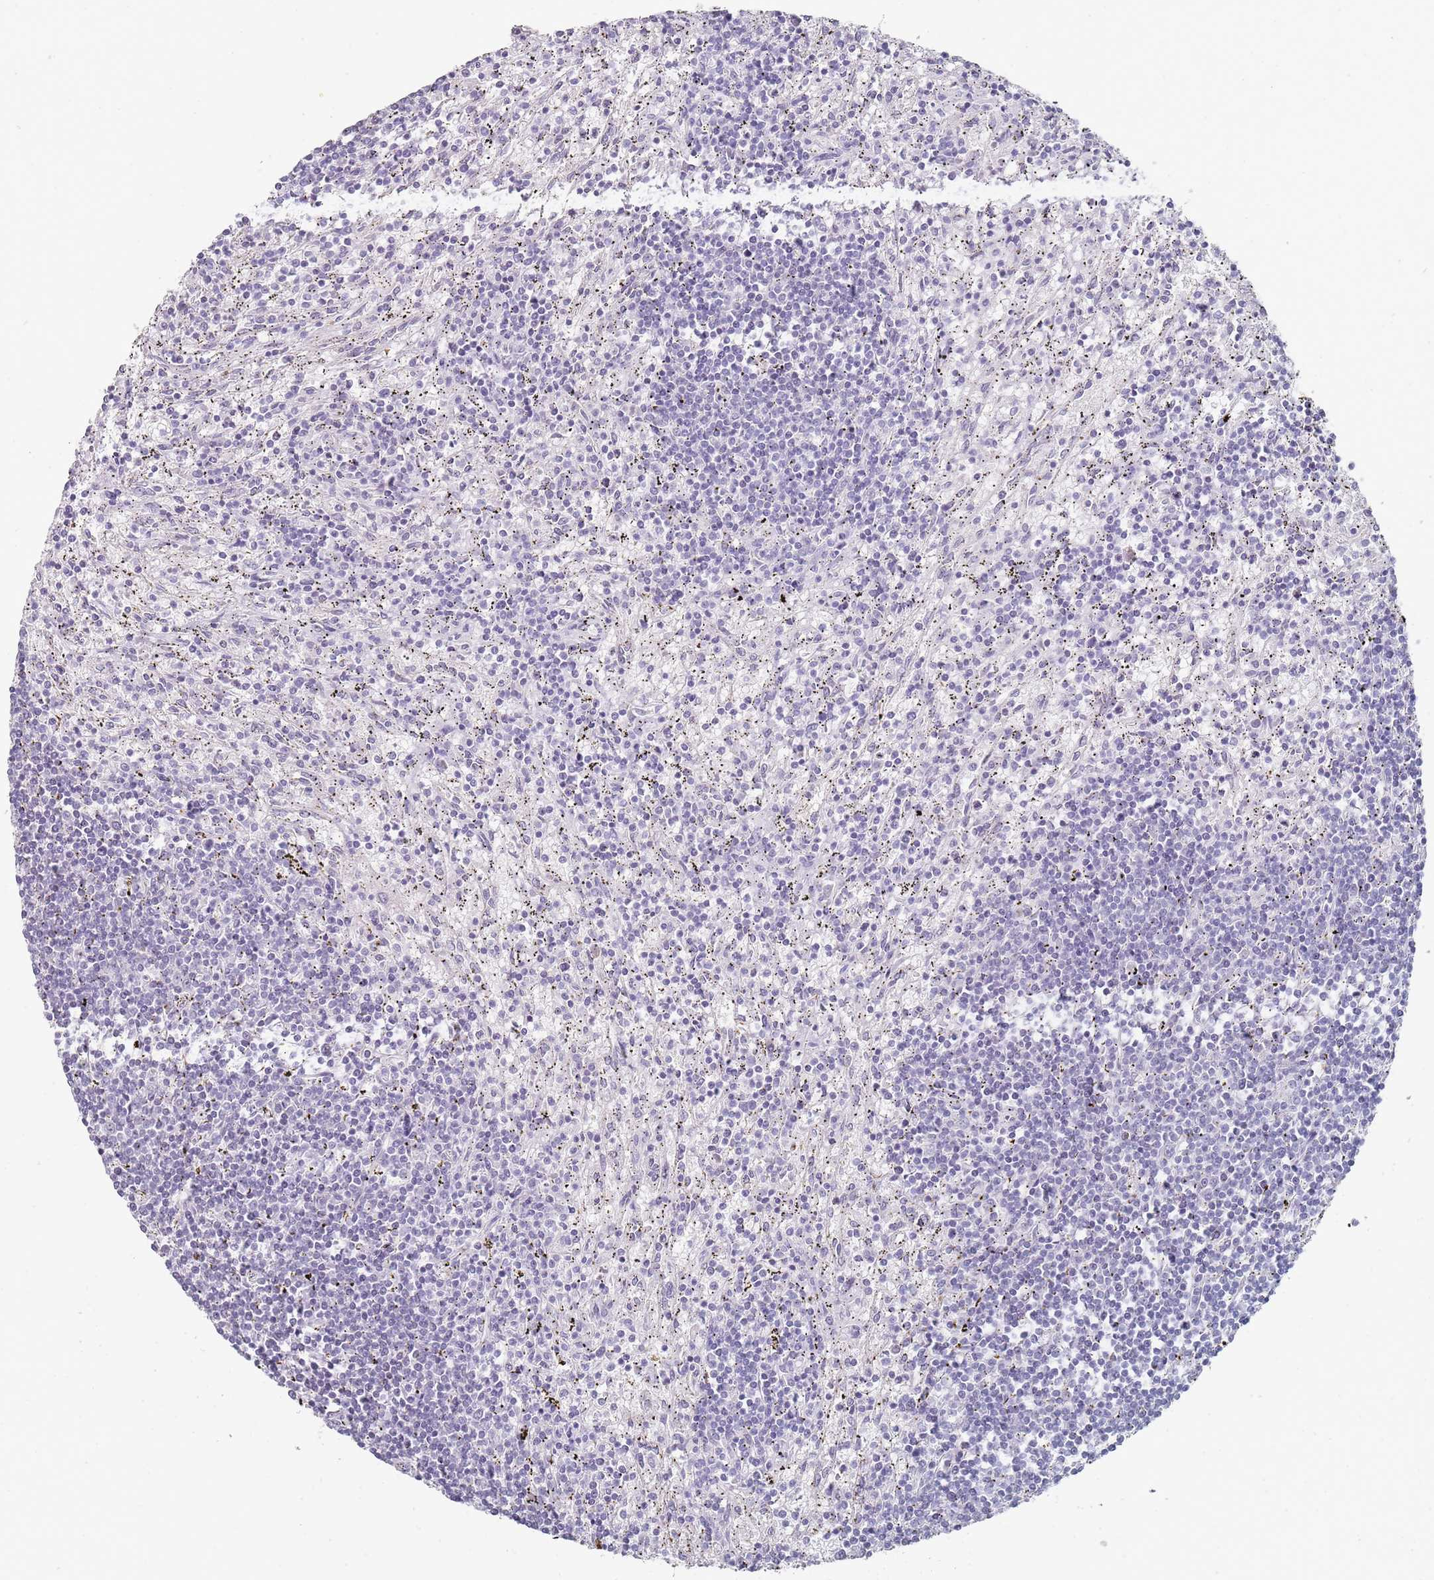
{"staining": {"intensity": "negative", "quantity": "none", "location": "none"}, "tissue": "lymphoma", "cell_type": "Tumor cells", "image_type": "cancer", "snomed": [{"axis": "morphology", "description": "Malignant lymphoma, non-Hodgkin's type, Low grade"}, {"axis": "topography", "description": "Spleen"}], "caption": "Malignant lymphoma, non-Hodgkin's type (low-grade) was stained to show a protein in brown. There is no significant positivity in tumor cells.", "gene": "DNAH11", "patient": {"sex": "male", "age": 76}}